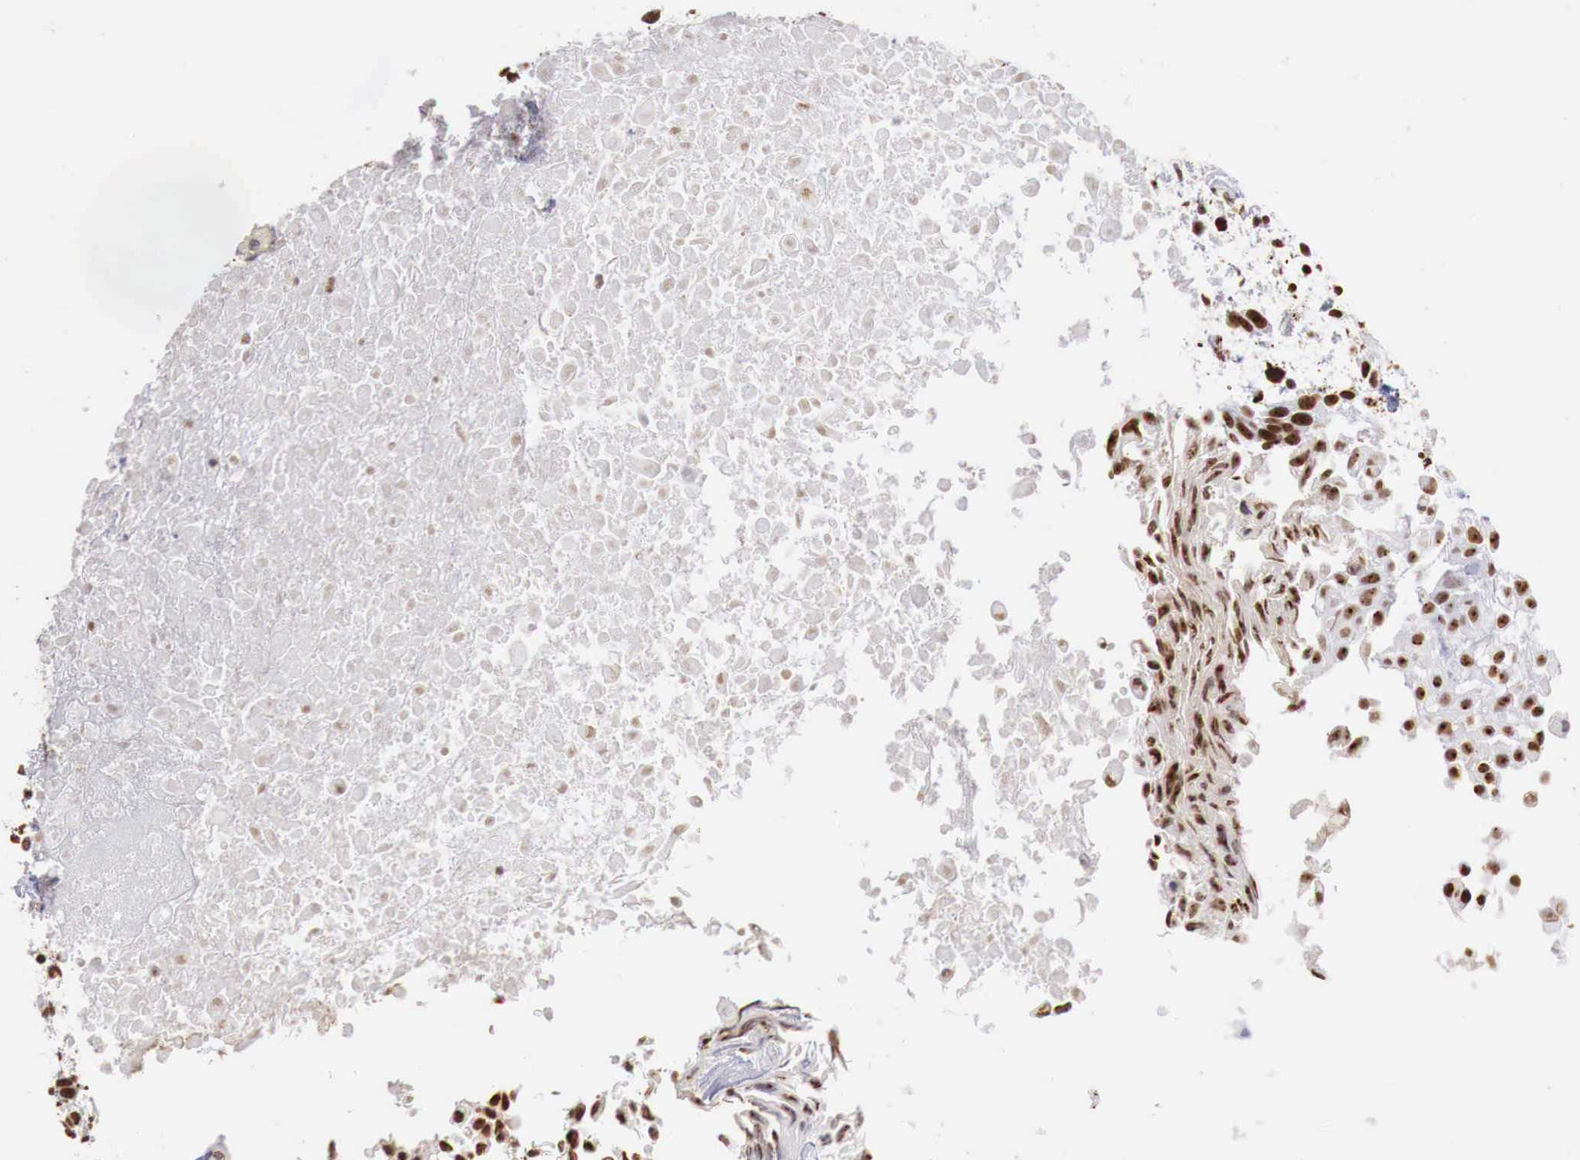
{"staining": {"intensity": "strong", "quantity": ">75%", "location": "nuclear"}, "tissue": "urothelial cancer", "cell_type": "Tumor cells", "image_type": "cancer", "snomed": [{"axis": "morphology", "description": "Urothelial carcinoma, High grade"}, {"axis": "topography", "description": "Urinary bladder"}], "caption": "Strong nuclear staining is present in approximately >75% of tumor cells in high-grade urothelial carcinoma.", "gene": "DKC1", "patient": {"sex": "male", "age": 56}}